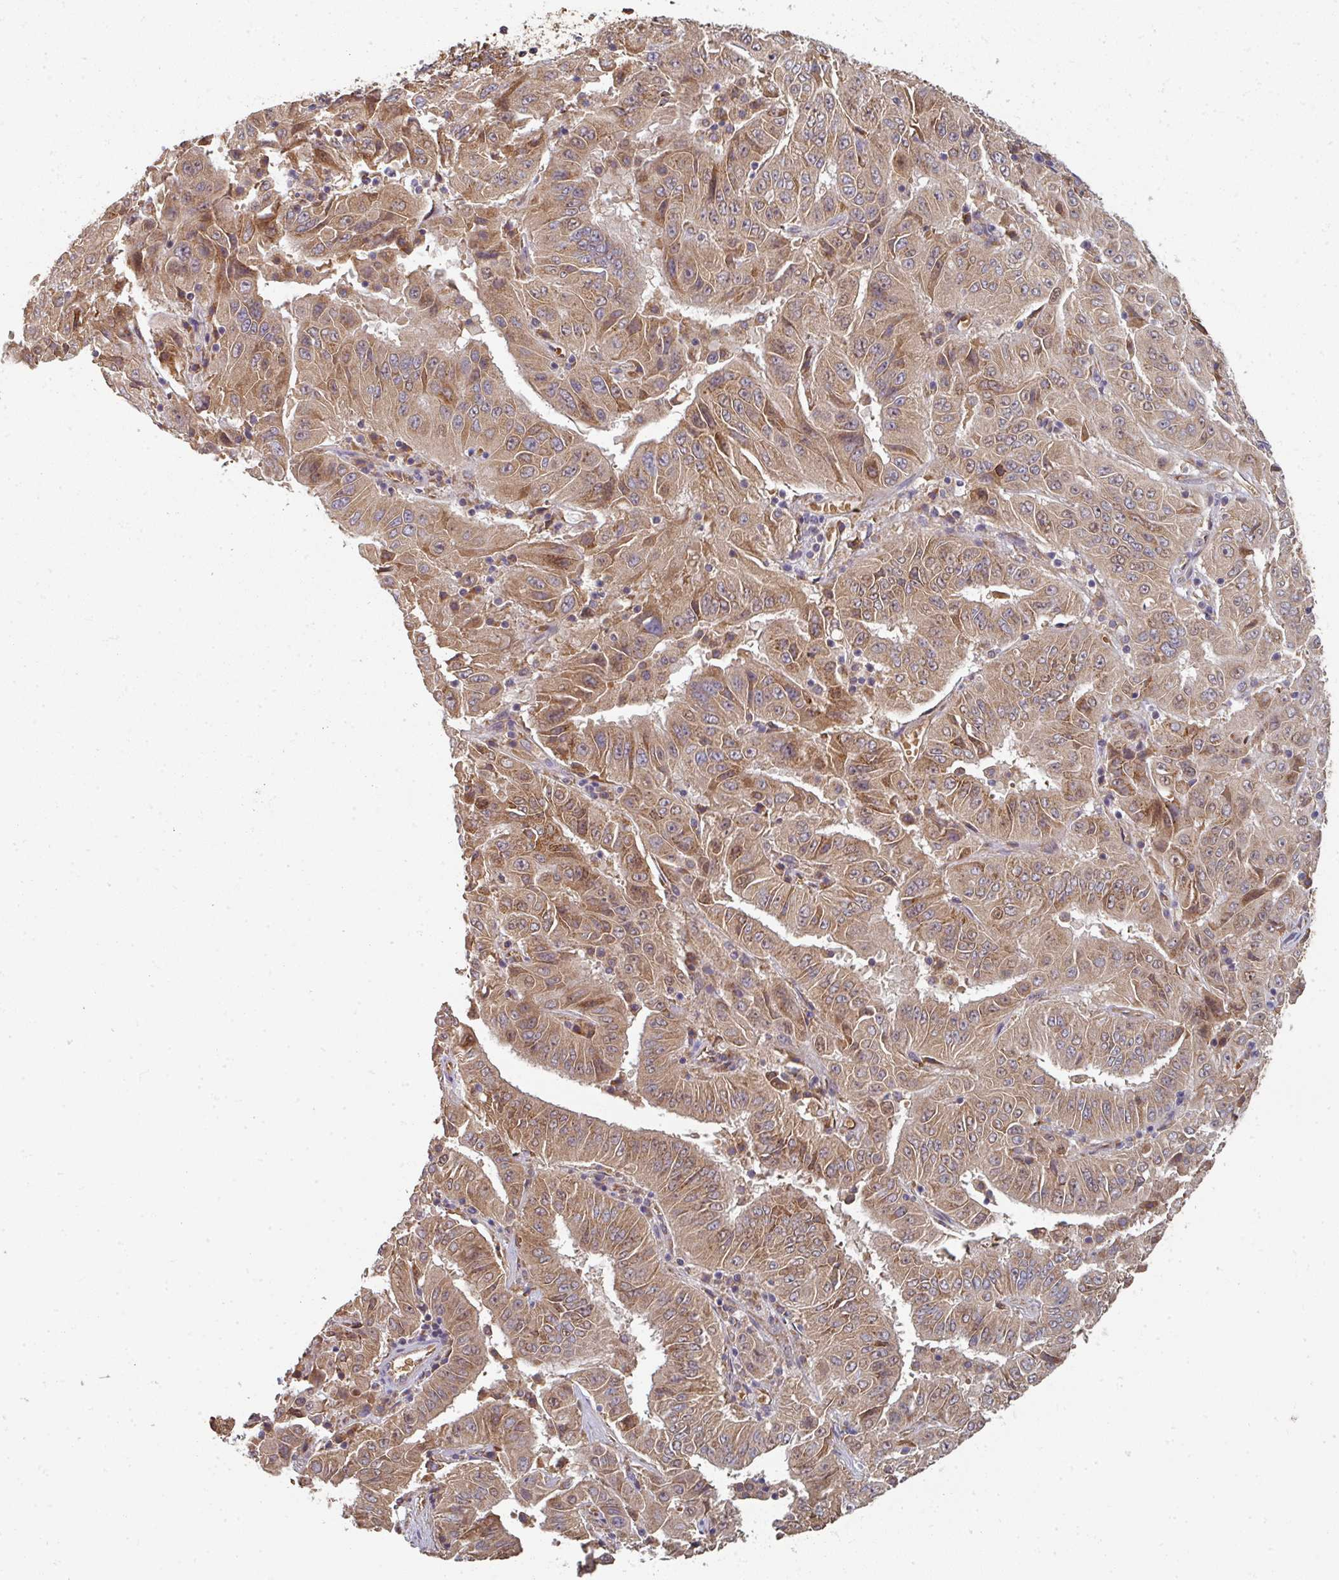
{"staining": {"intensity": "moderate", "quantity": ">75%", "location": "cytoplasmic/membranous"}, "tissue": "pancreatic cancer", "cell_type": "Tumor cells", "image_type": "cancer", "snomed": [{"axis": "morphology", "description": "Adenocarcinoma, NOS"}, {"axis": "topography", "description": "Pancreas"}], "caption": "Pancreatic cancer (adenocarcinoma) stained for a protein reveals moderate cytoplasmic/membranous positivity in tumor cells.", "gene": "EDEM2", "patient": {"sex": "male", "age": 63}}